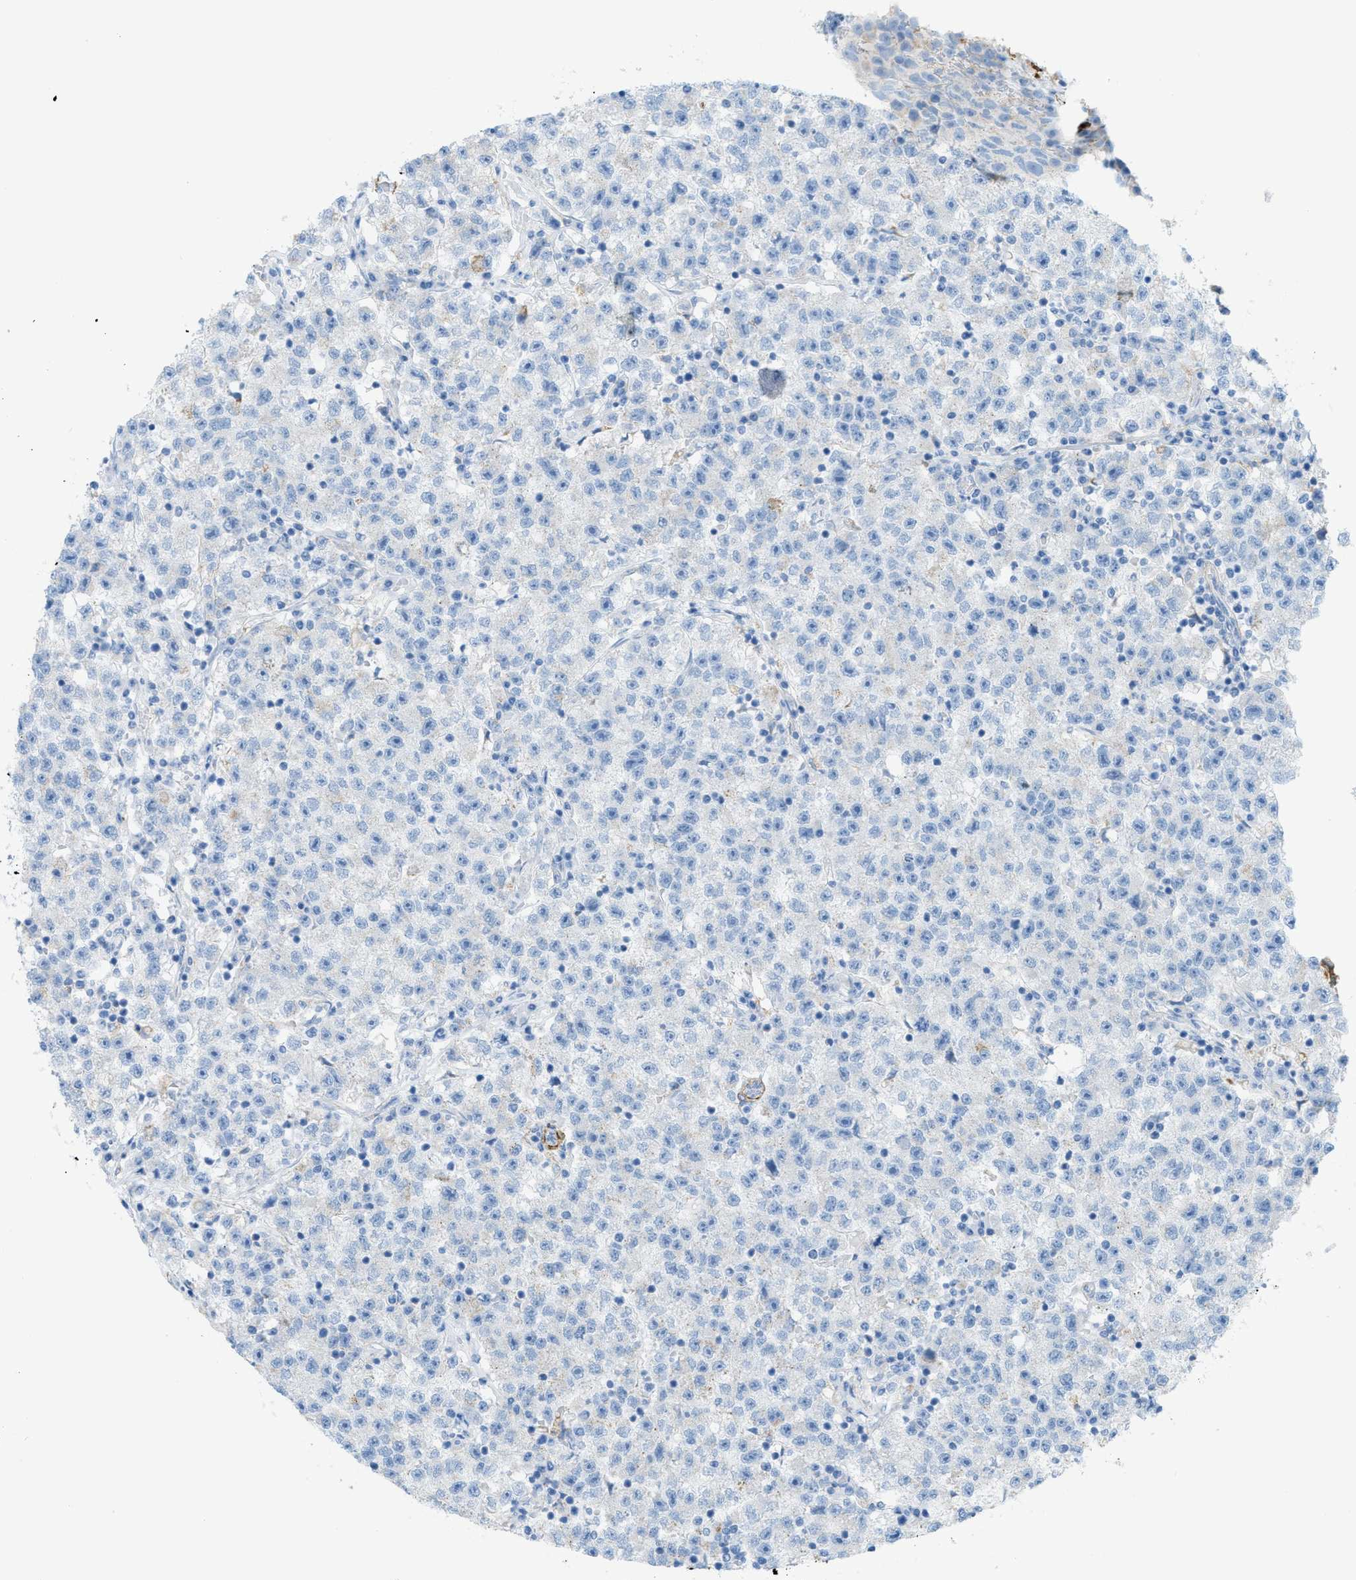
{"staining": {"intensity": "negative", "quantity": "none", "location": "none"}, "tissue": "testis cancer", "cell_type": "Tumor cells", "image_type": "cancer", "snomed": [{"axis": "morphology", "description": "Seminoma, NOS"}, {"axis": "topography", "description": "Testis"}], "caption": "Image shows no significant protein expression in tumor cells of seminoma (testis). (DAB immunohistochemistry (IHC), high magnification).", "gene": "MYH11", "patient": {"sex": "male", "age": 22}}